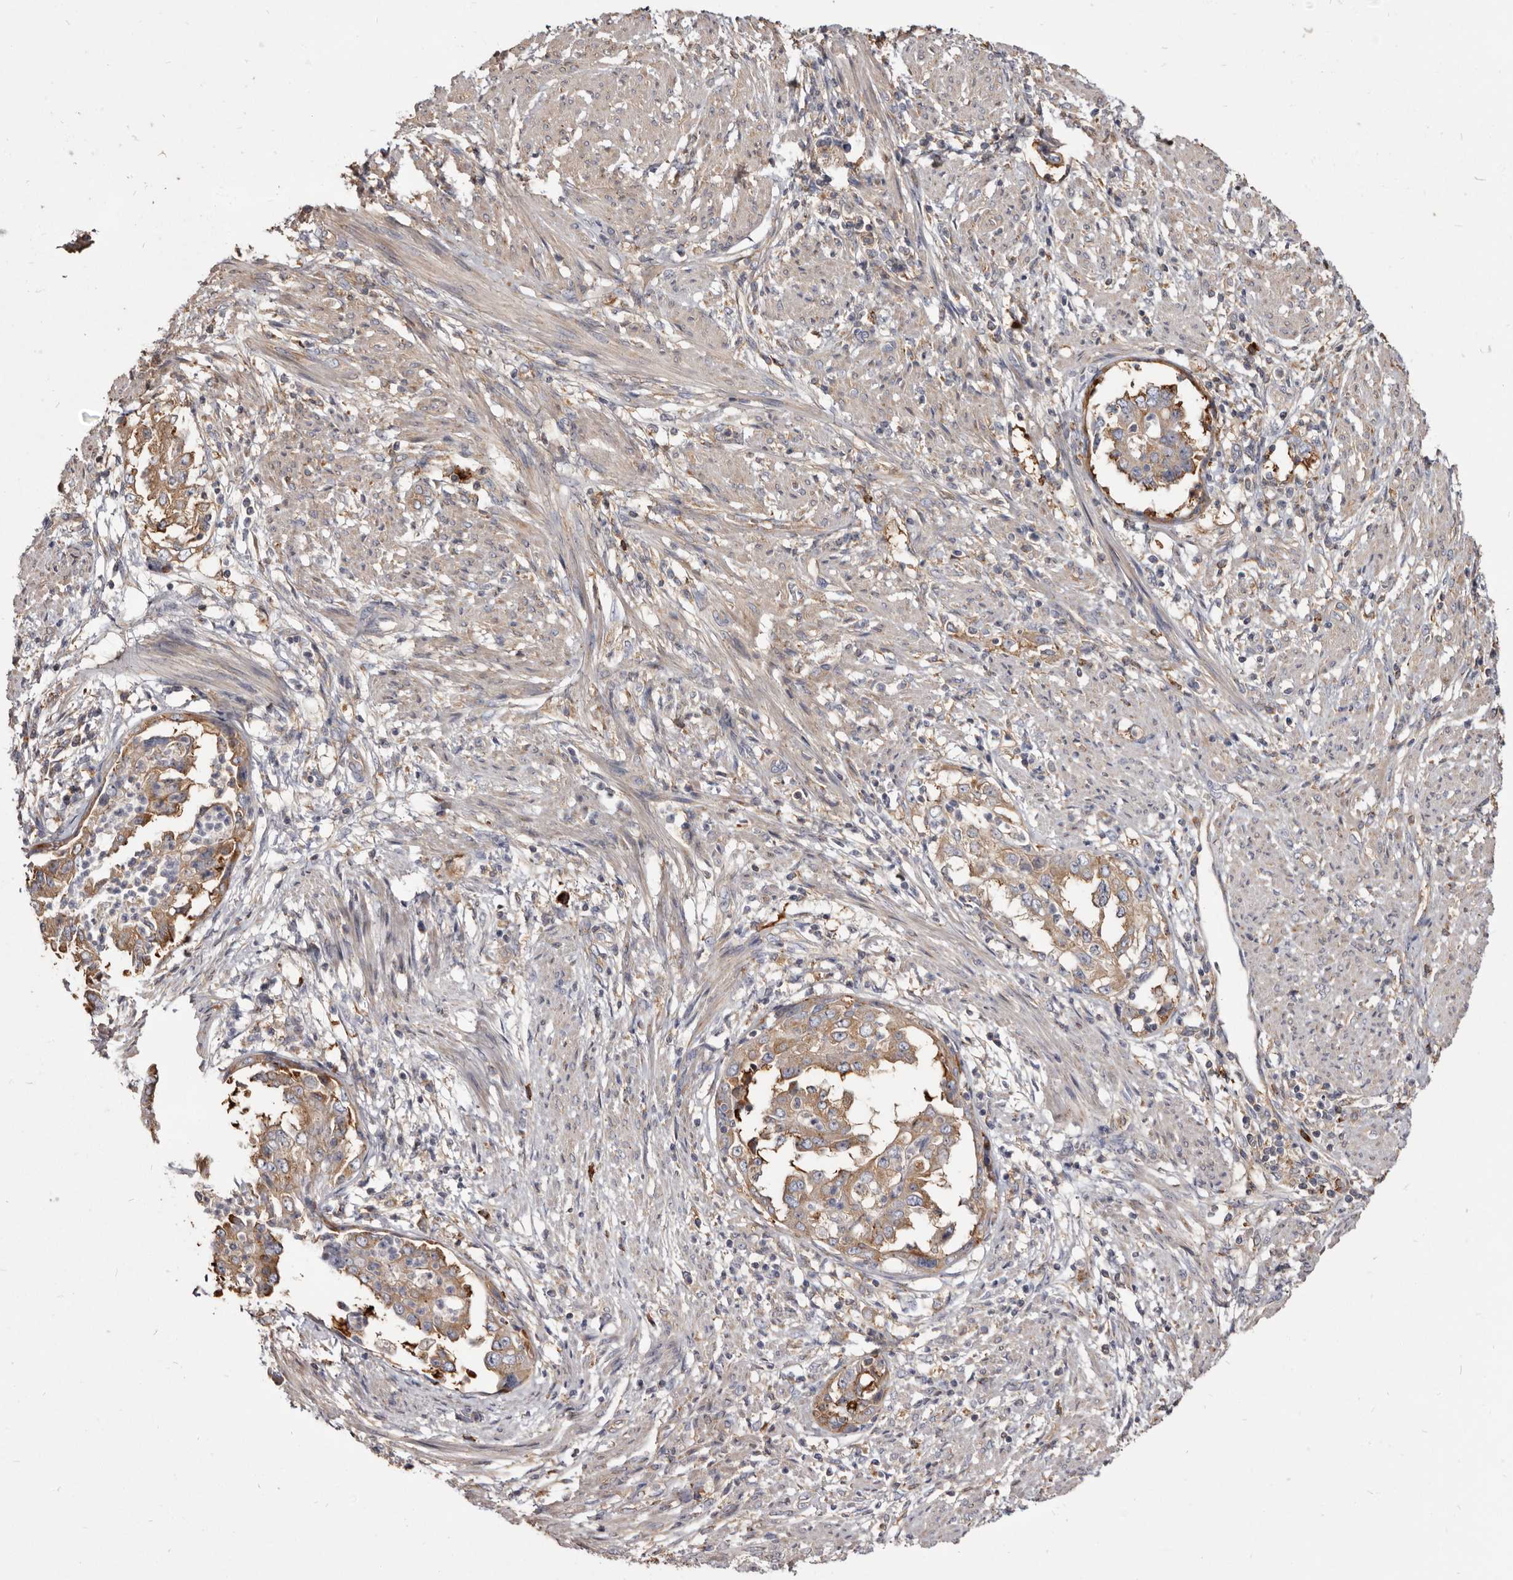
{"staining": {"intensity": "strong", "quantity": ">75%", "location": "cytoplasmic/membranous"}, "tissue": "endometrial cancer", "cell_type": "Tumor cells", "image_type": "cancer", "snomed": [{"axis": "morphology", "description": "Adenocarcinoma, NOS"}, {"axis": "topography", "description": "Endometrium"}], "caption": "Adenocarcinoma (endometrial) was stained to show a protein in brown. There is high levels of strong cytoplasmic/membranous expression in approximately >75% of tumor cells.", "gene": "TPD52", "patient": {"sex": "female", "age": 85}}